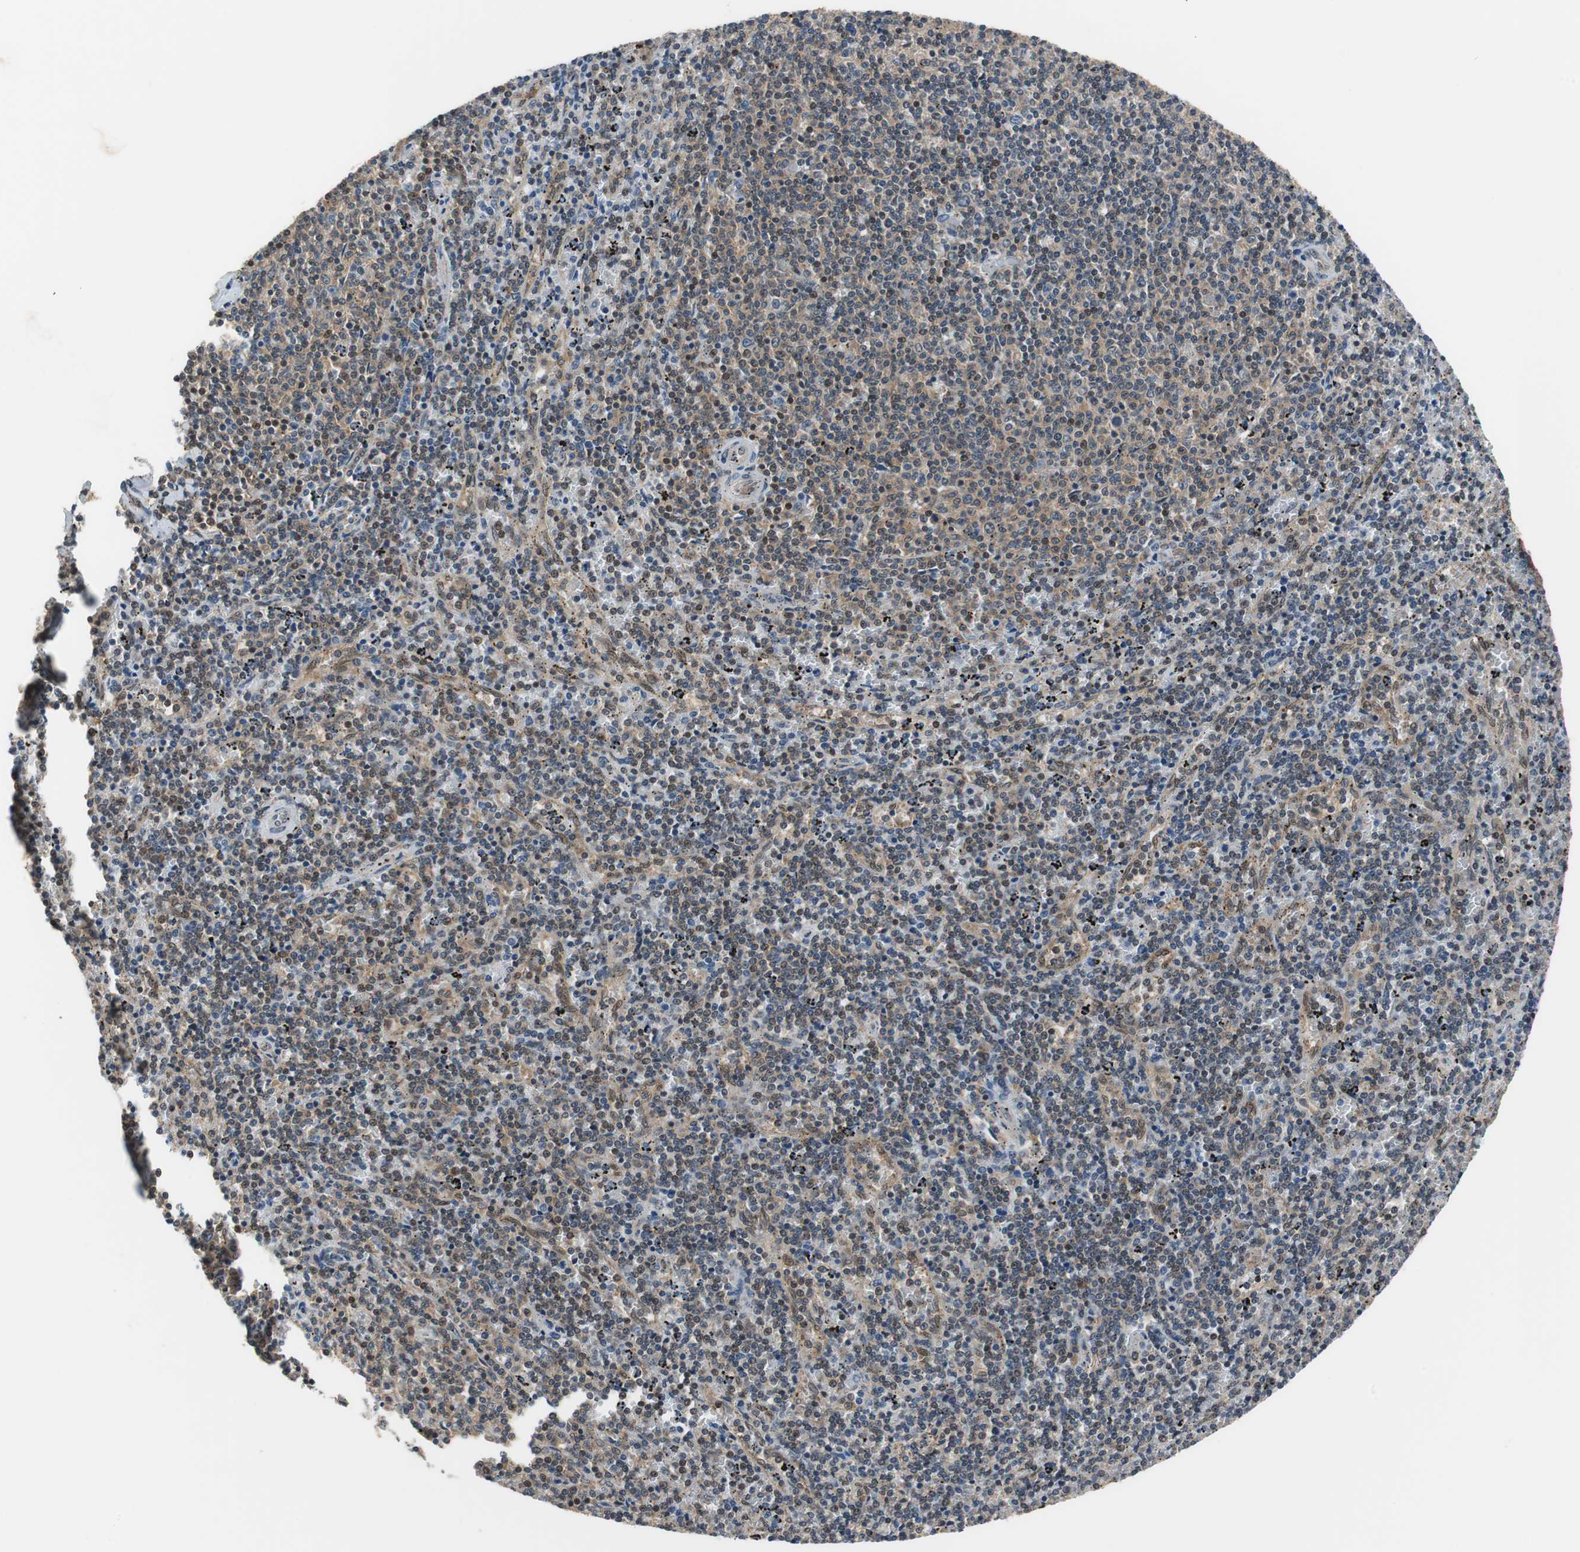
{"staining": {"intensity": "weak", "quantity": "25%-75%", "location": "nuclear"}, "tissue": "lymphoma", "cell_type": "Tumor cells", "image_type": "cancer", "snomed": [{"axis": "morphology", "description": "Malignant lymphoma, non-Hodgkin's type, Low grade"}, {"axis": "topography", "description": "Spleen"}], "caption": "Low-grade malignant lymphoma, non-Hodgkin's type stained with a brown dye demonstrates weak nuclear positive expression in about 25%-75% of tumor cells.", "gene": "MAFB", "patient": {"sex": "female", "age": 50}}